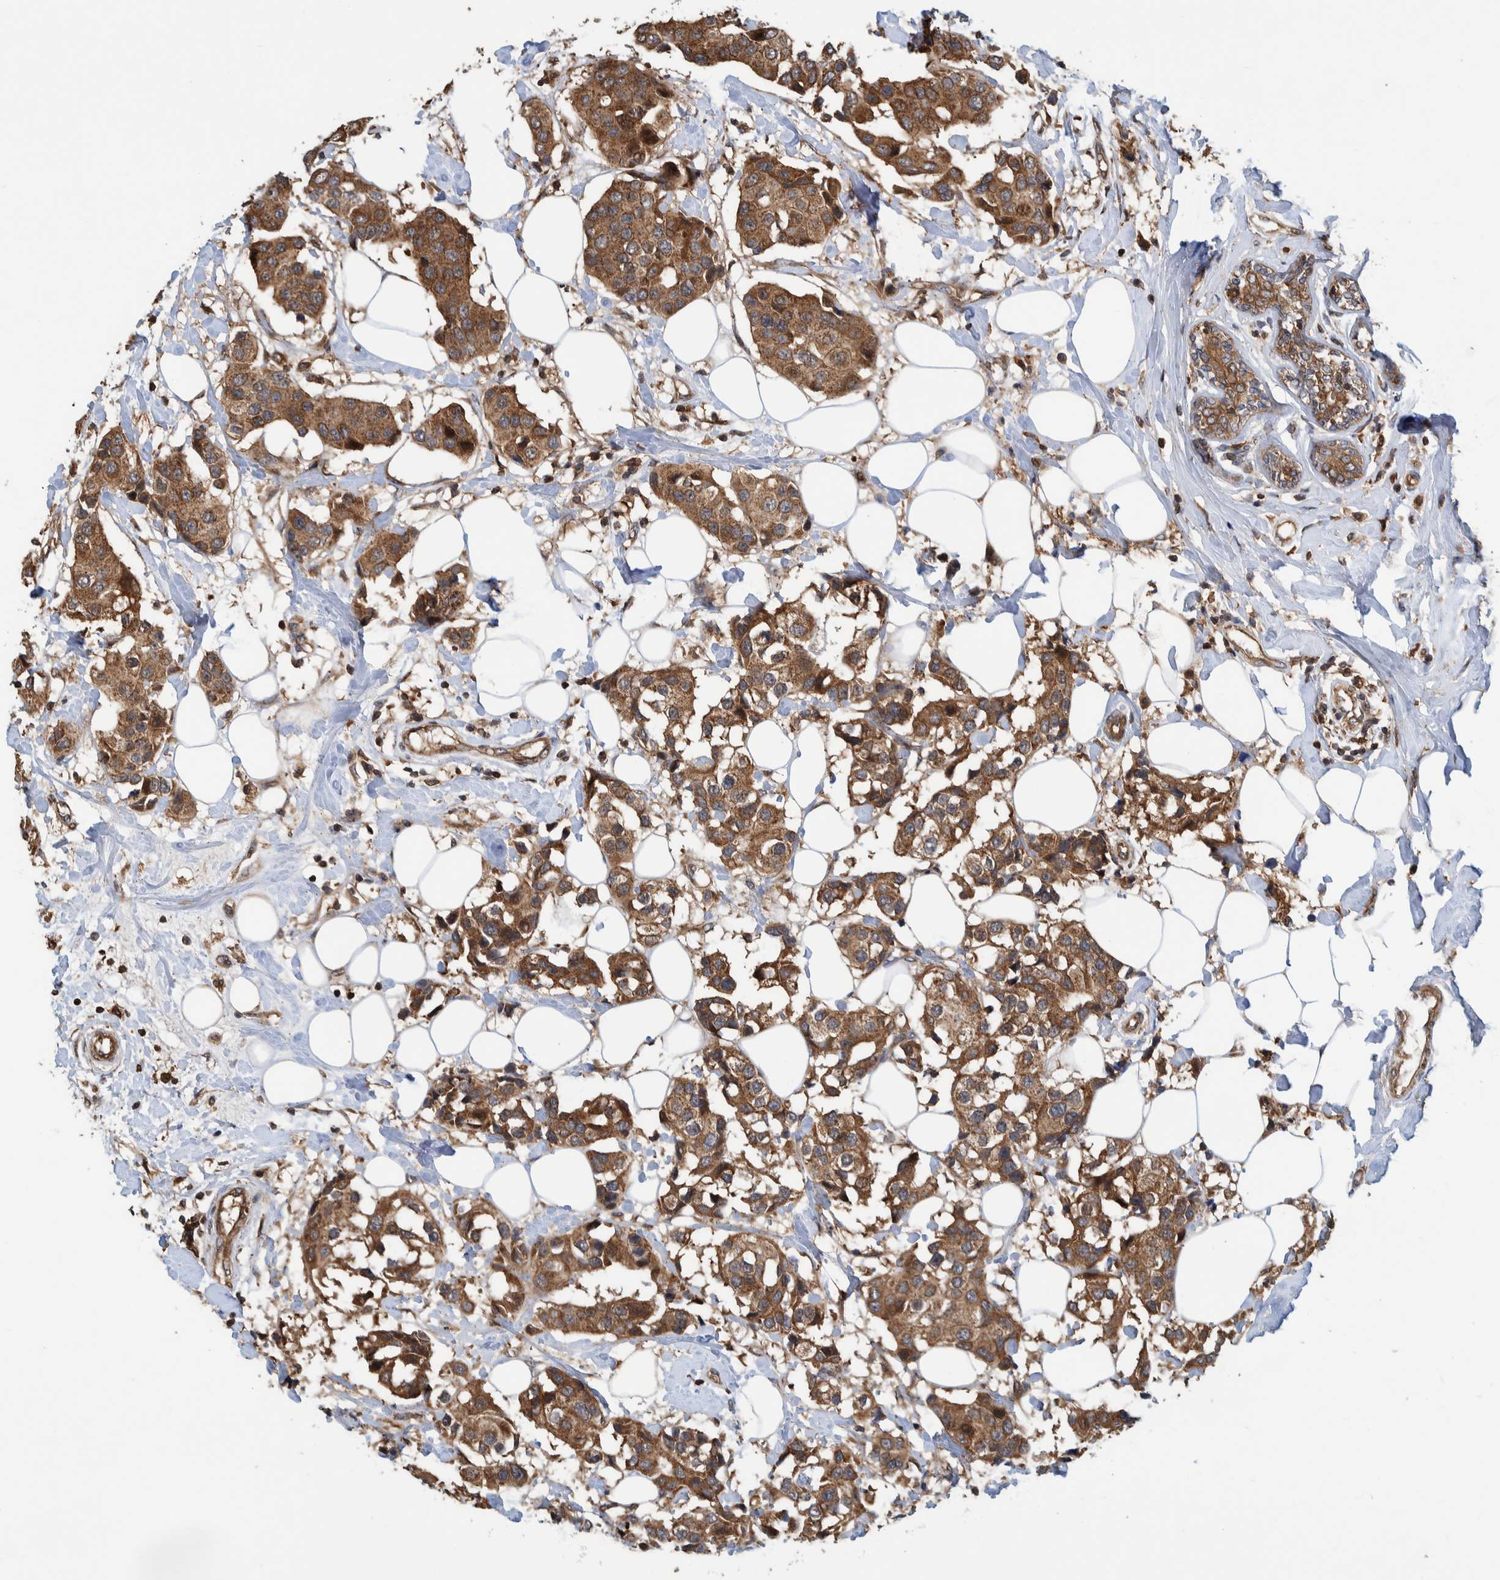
{"staining": {"intensity": "moderate", "quantity": ">75%", "location": "cytoplasmic/membranous"}, "tissue": "breast cancer", "cell_type": "Tumor cells", "image_type": "cancer", "snomed": [{"axis": "morphology", "description": "Normal tissue, NOS"}, {"axis": "morphology", "description": "Duct carcinoma"}, {"axis": "topography", "description": "Breast"}], "caption": "Immunohistochemistry (IHC) of breast cancer reveals medium levels of moderate cytoplasmic/membranous expression in approximately >75% of tumor cells.", "gene": "CCDC57", "patient": {"sex": "female", "age": 39}}